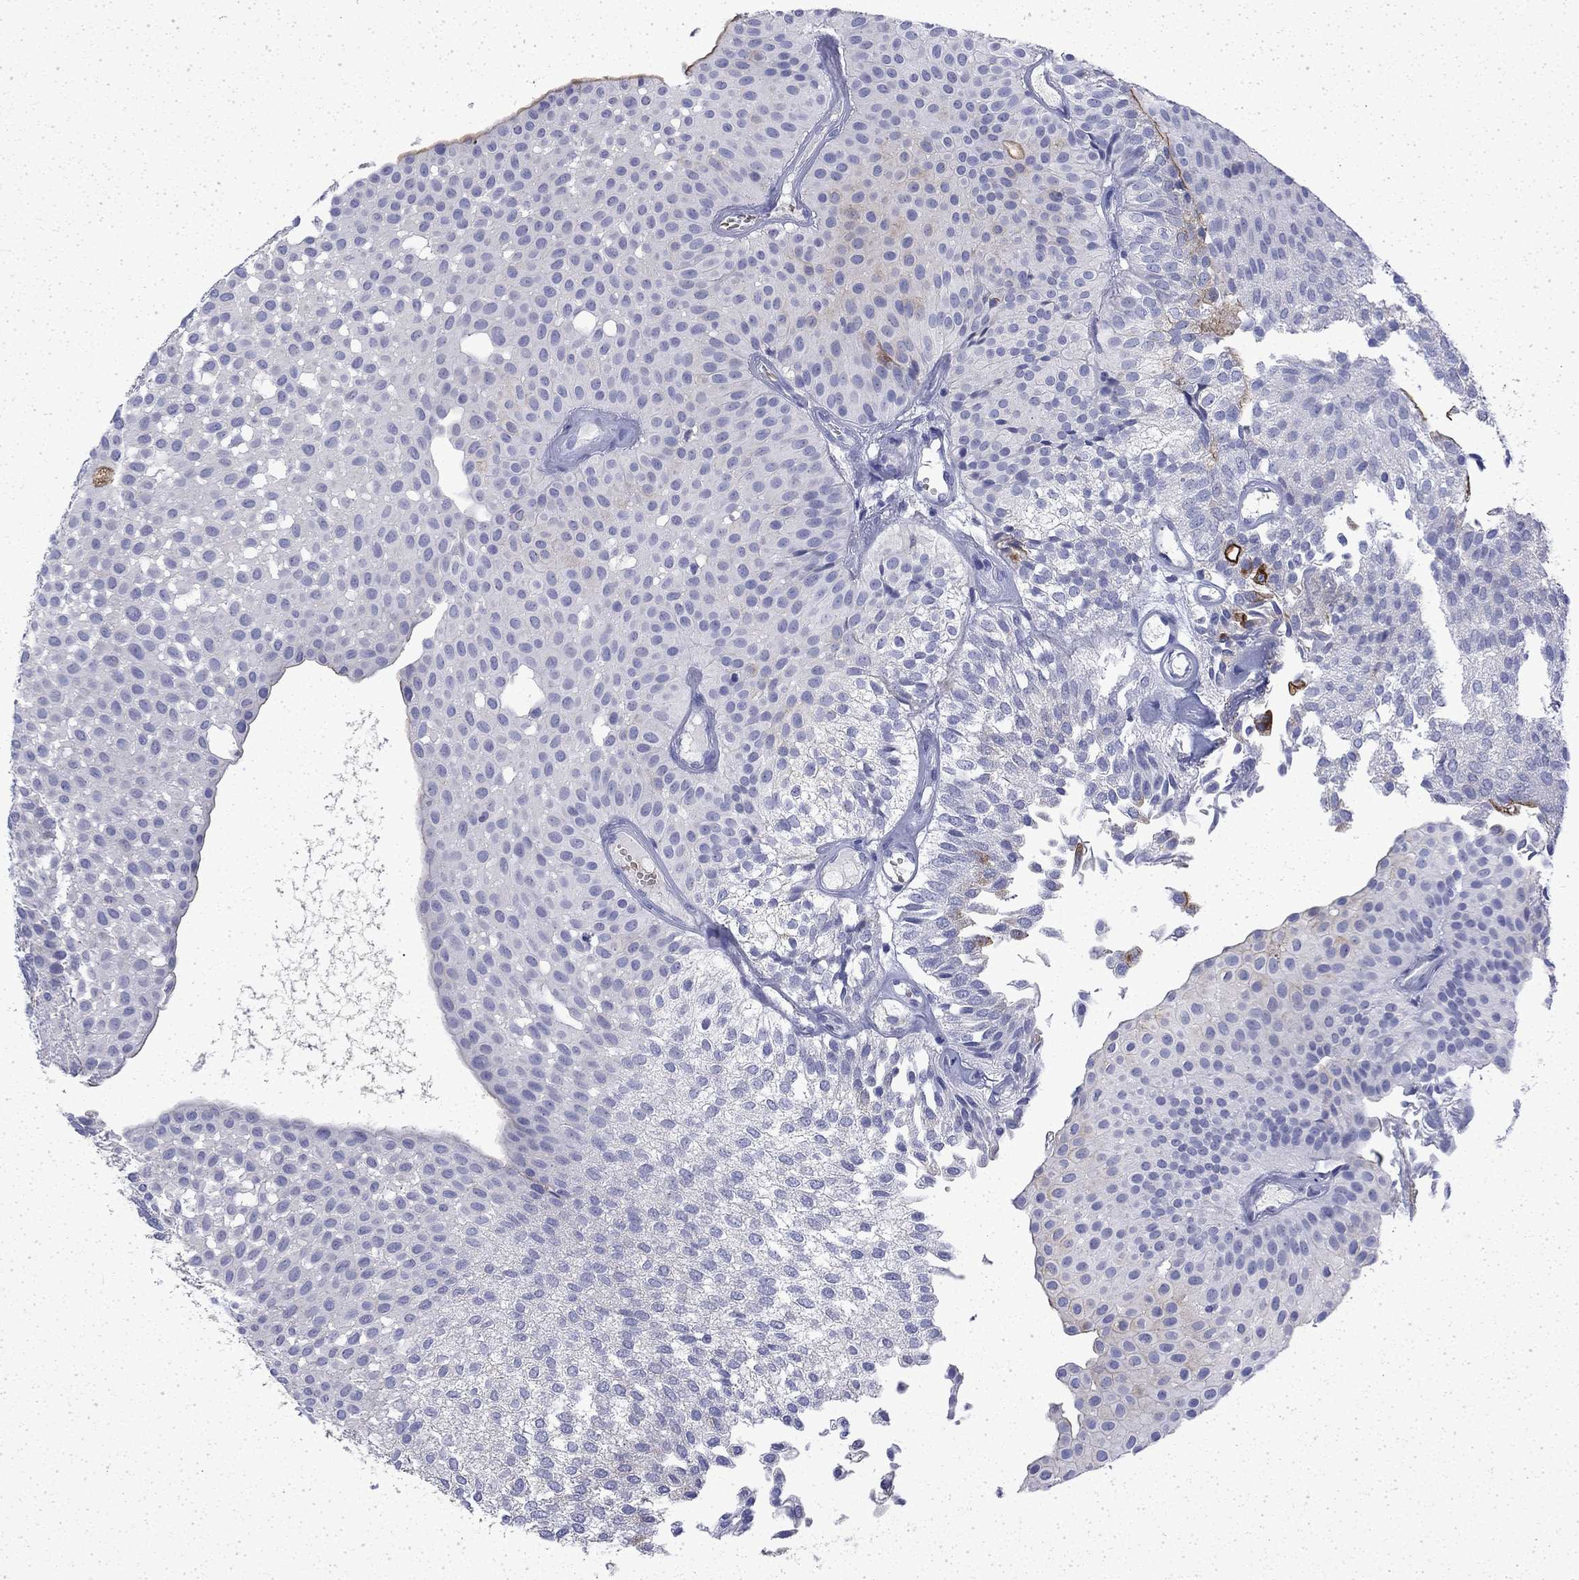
{"staining": {"intensity": "negative", "quantity": "none", "location": "none"}, "tissue": "urothelial cancer", "cell_type": "Tumor cells", "image_type": "cancer", "snomed": [{"axis": "morphology", "description": "Urothelial carcinoma, Low grade"}, {"axis": "topography", "description": "Urinary bladder"}], "caption": "A photomicrograph of human urothelial cancer is negative for staining in tumor cells.", "gene": "ENPP6", "patient": {"sex": "male", "age": 64}}